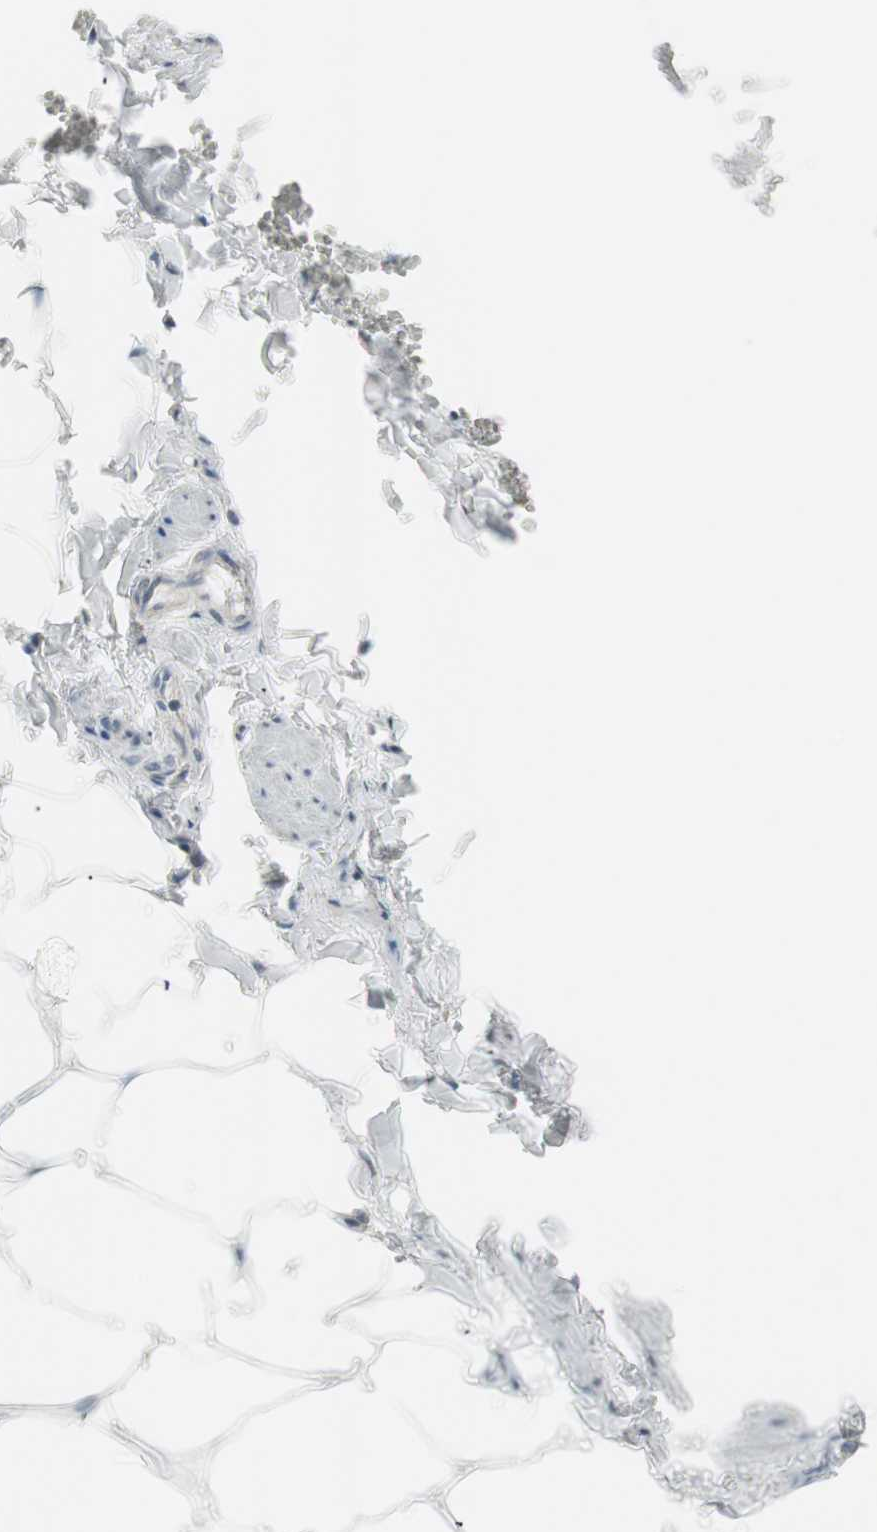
{"staining": {"intensity": "negative", "quantity": "none", "location": "none"}, "tissue": "adipose tissue", "cell_type": "Adipocytes", "image_type": "normal", "snomed": [{"axis": "morphology", "description": "Normal tissue, NOS"}, {"axis": "topography", "description": "Vascular tissue"}], "caption": "An image of adipose tissue stained for a protein demonstrates no brown staining in adipocytes.", "gene": "FBXO5", "patient": {"sex": "male", "age": 41}}